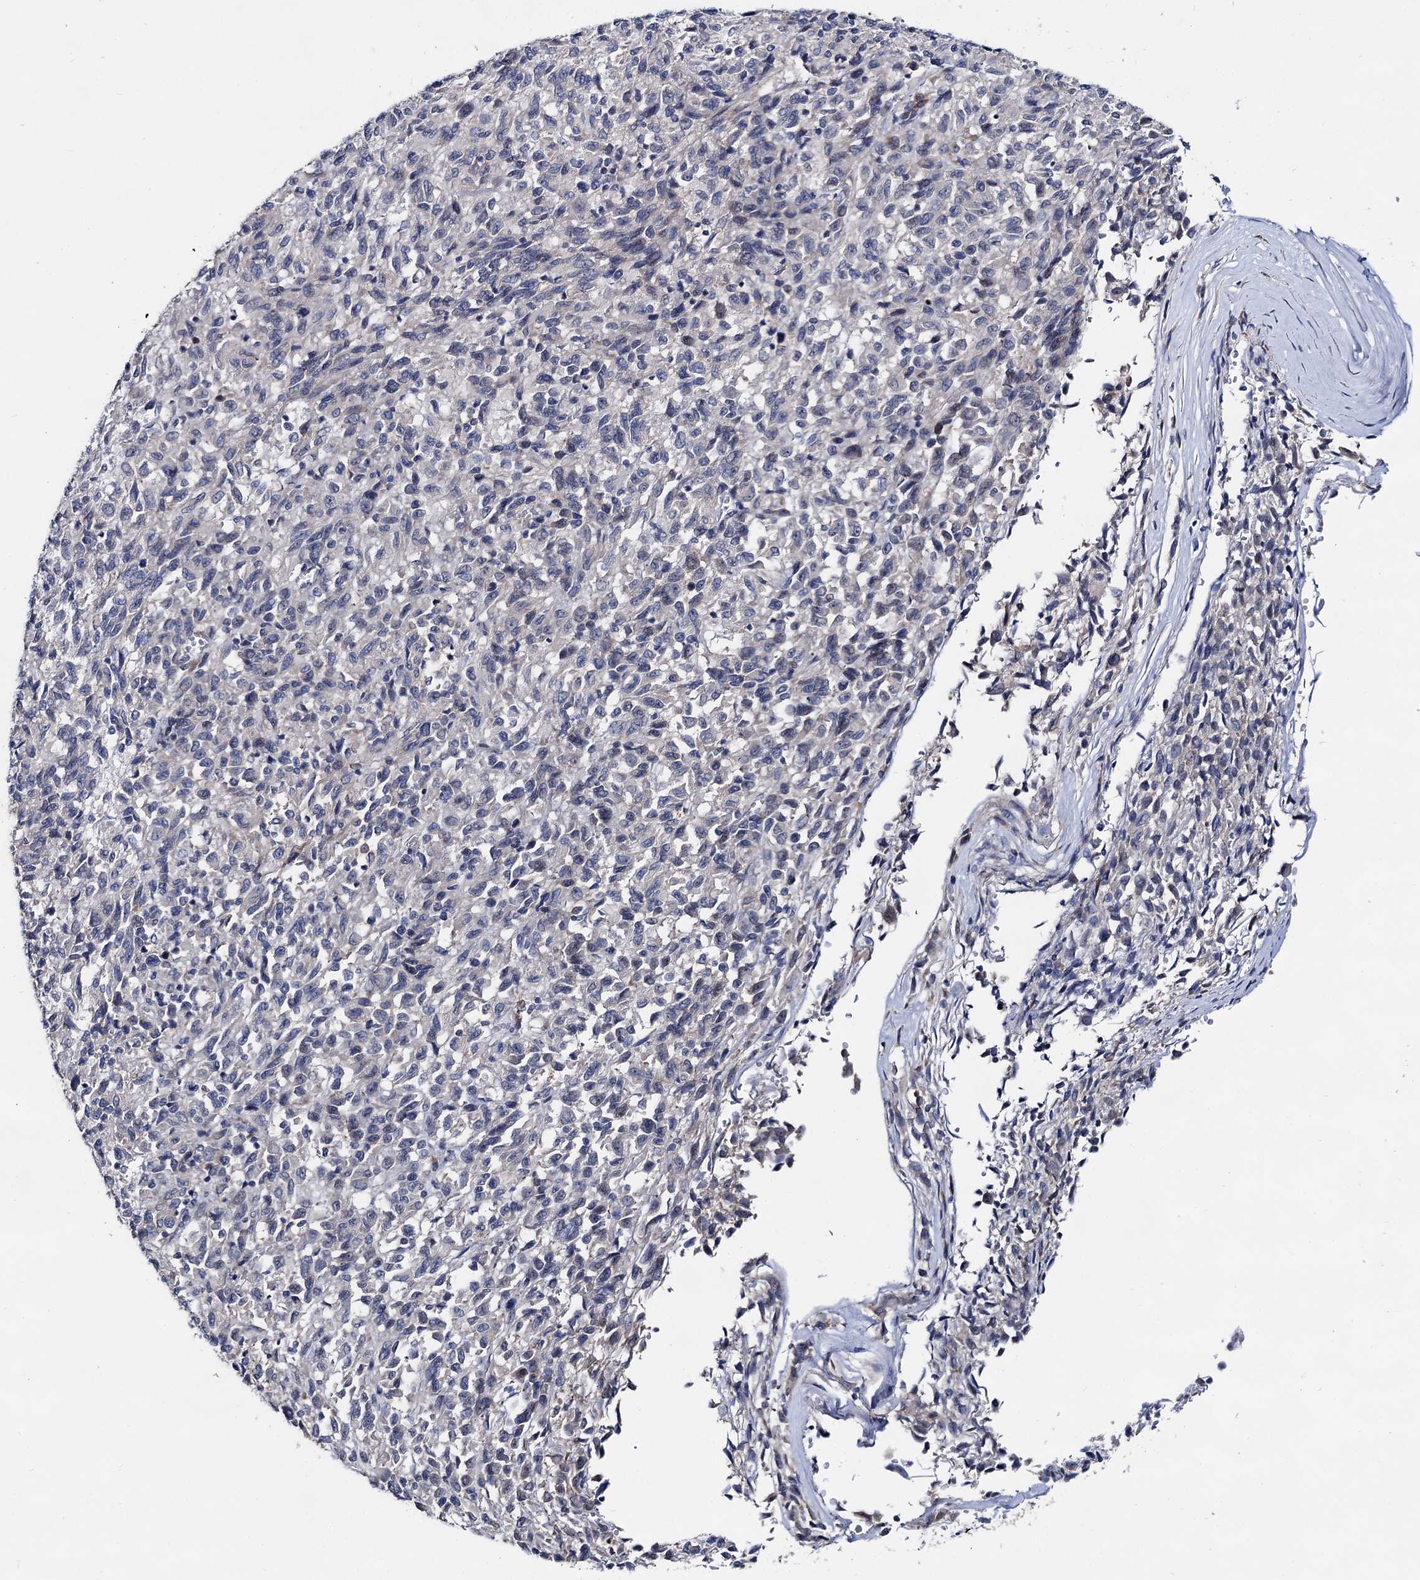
{"staining": {"intensity": "negative", "quantity": "none", "location": "none"}, "tissue": "melanoma", "cell_type": "Tumor cells", "image_type": "cancer", "snomed": [{"axis": "morphology", "description": "Malignant melanoma, Metastatic site"}, {"axis": "topography", "description": "Lung"}], "caption": "The micrograph reveals no significant expression in tumor cells of melanoma.", "gene": "CAPRIN2", "patient": {"sex": "male", "age": 64}}